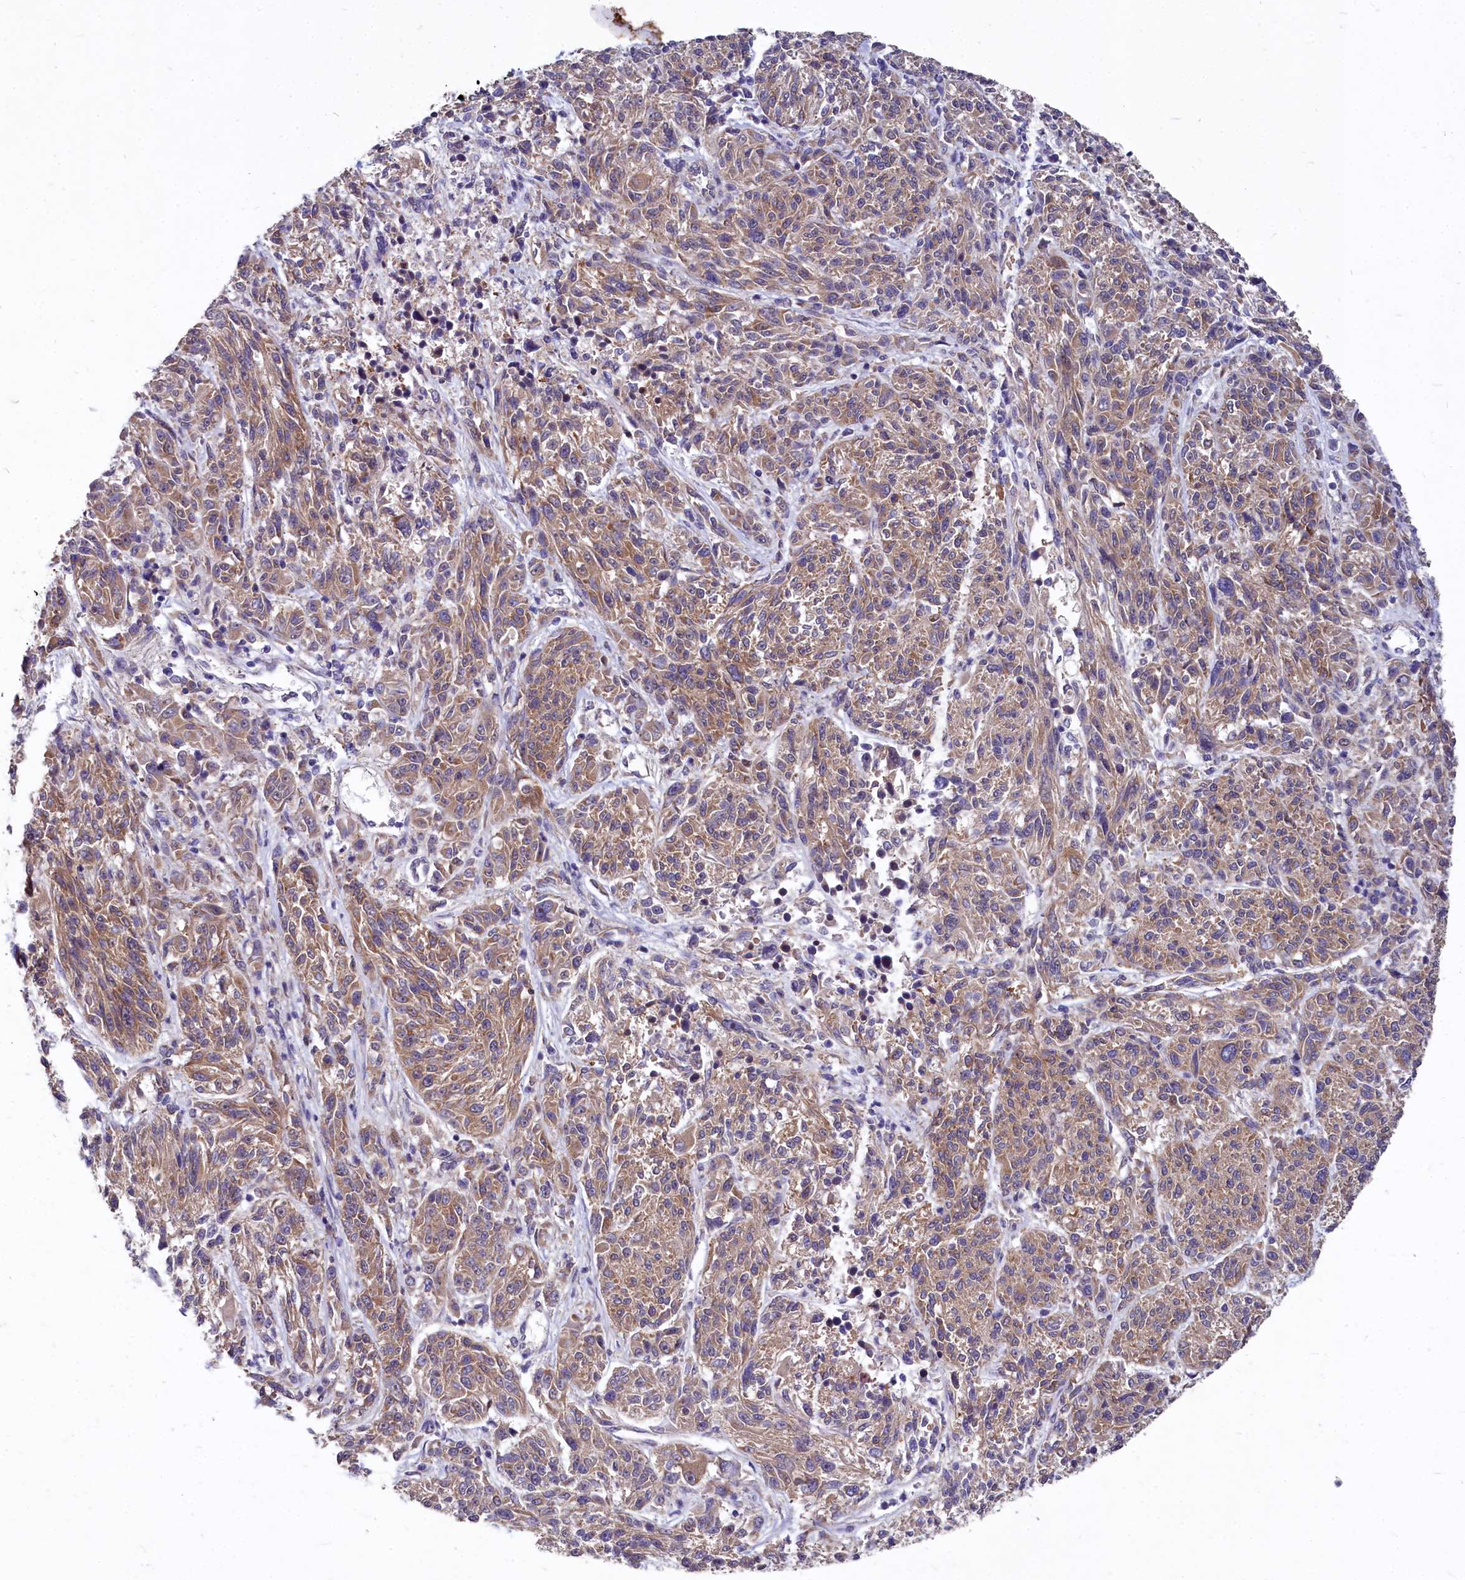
{"staining": {"intensity": "moderate", "quantity": ">75%", "location": "cytoplasmic/membranous"}, "tissue": "melanoma", "cell_type": "Tumor cells", "image_type": "cancer", "snomed": [{"axis": "morphology", "description": "Malignant melanoma, NOS"}, {"axis": "topography", "description": "Skin"}], "caption": "DAB (3,3'-diaminobenzidine) immunohistochemical staining of malignant melanoma shows moderate cytoplasmic/membranous protein staining in about >75% of tumor cells. The staining was performed using DAB, with brown indicating positive protein expression. Nuclei are stained blue with hematoxylin.", "gene": "EIF2B2", "patient": {"sex": "male", "age": 53}}